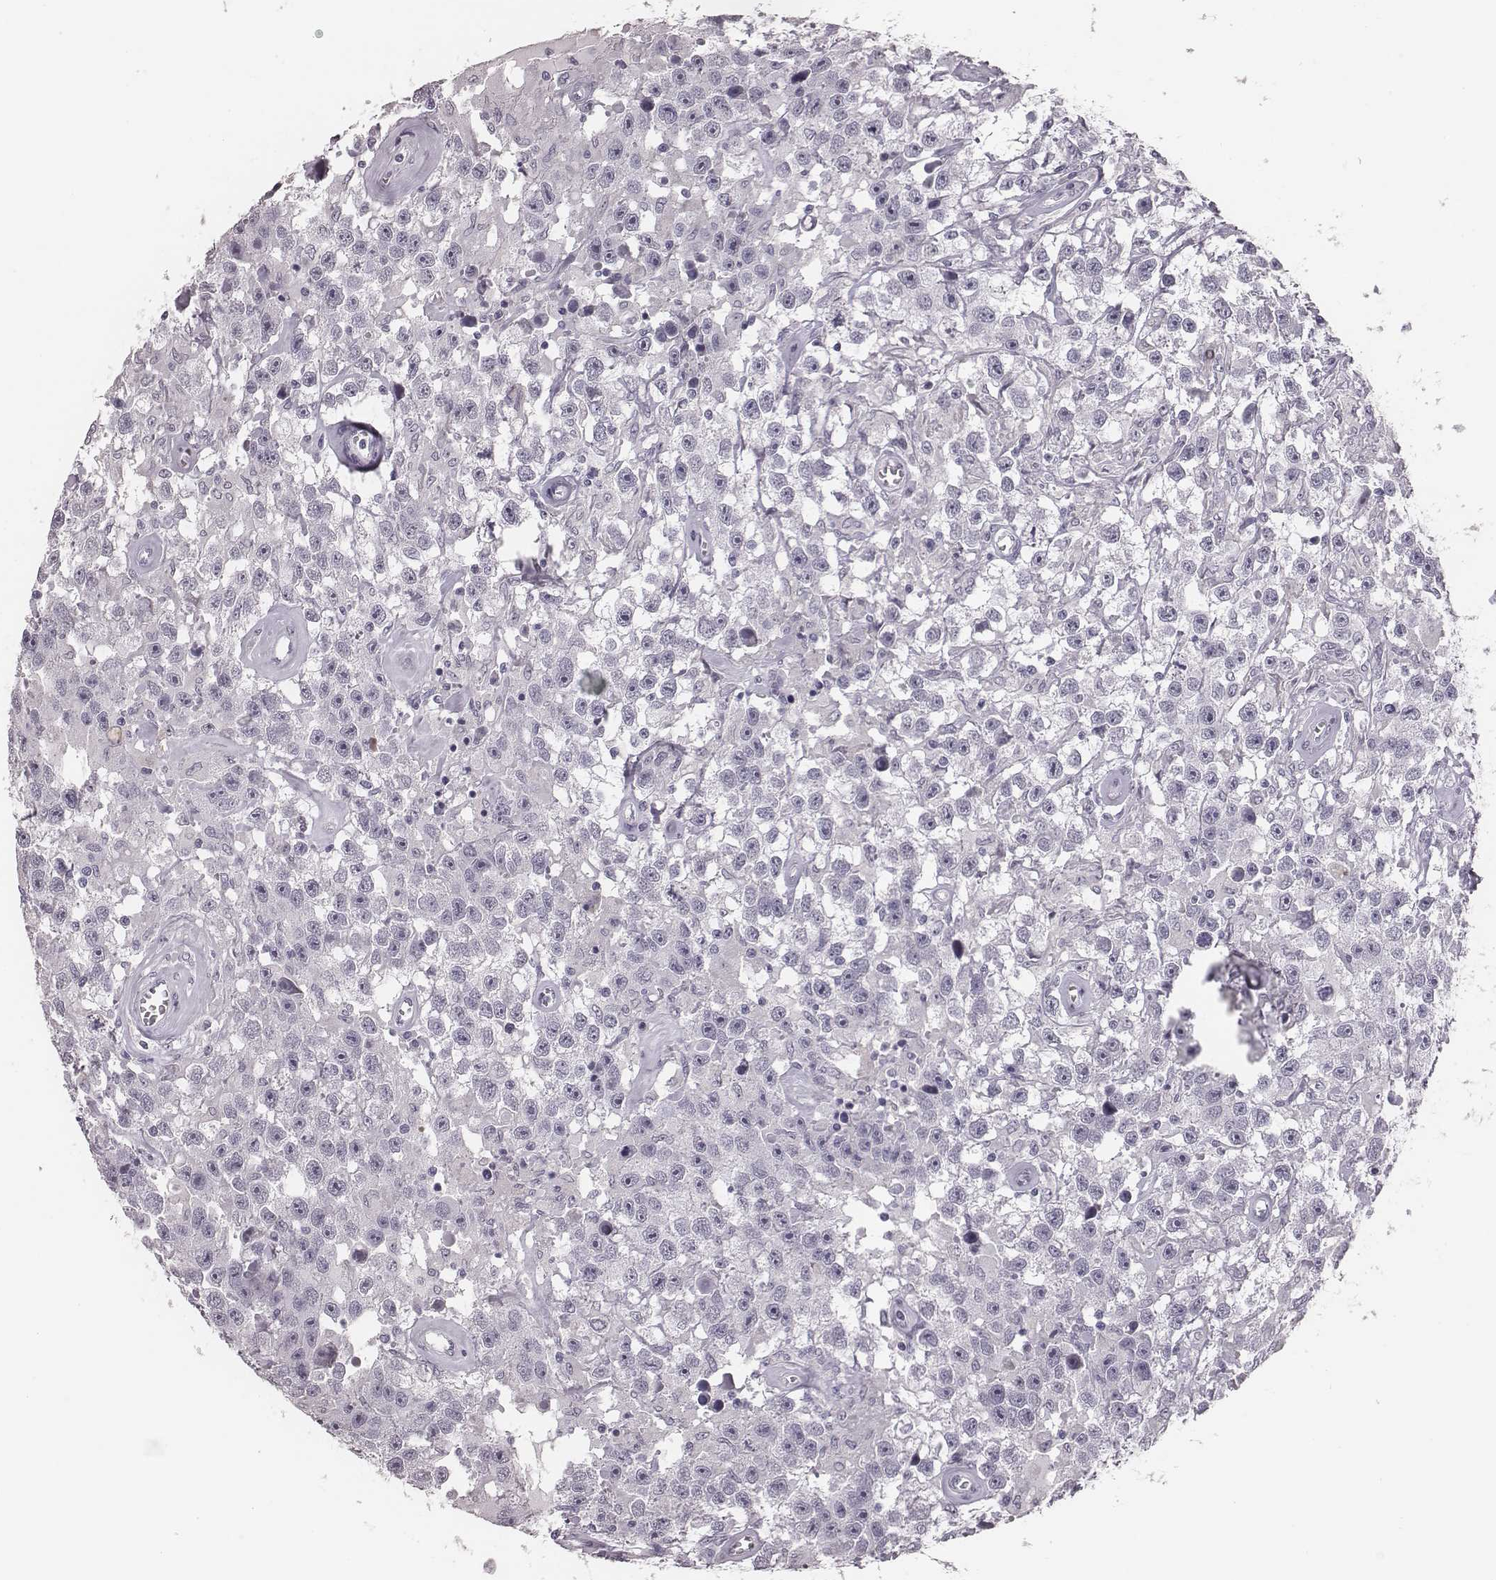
{"staining": {"intensity": "negative", "quantity": "none", "location": "none"}, "tissue": "testis cancer", "cell_type": "Tumor cells", "image_type": "cancer", "snomed": [{"axis": "morphology", "description": "Seminoma, NOS"}, {"axis": "topography", "description": "Testis"}], "caption": "DAB immunohistochemical staining of human seminoma (testis) exhibits no significant positivity in tumor cells.", "gene": "CSHL1", "patient": {"sex": "male", "age": 43}}